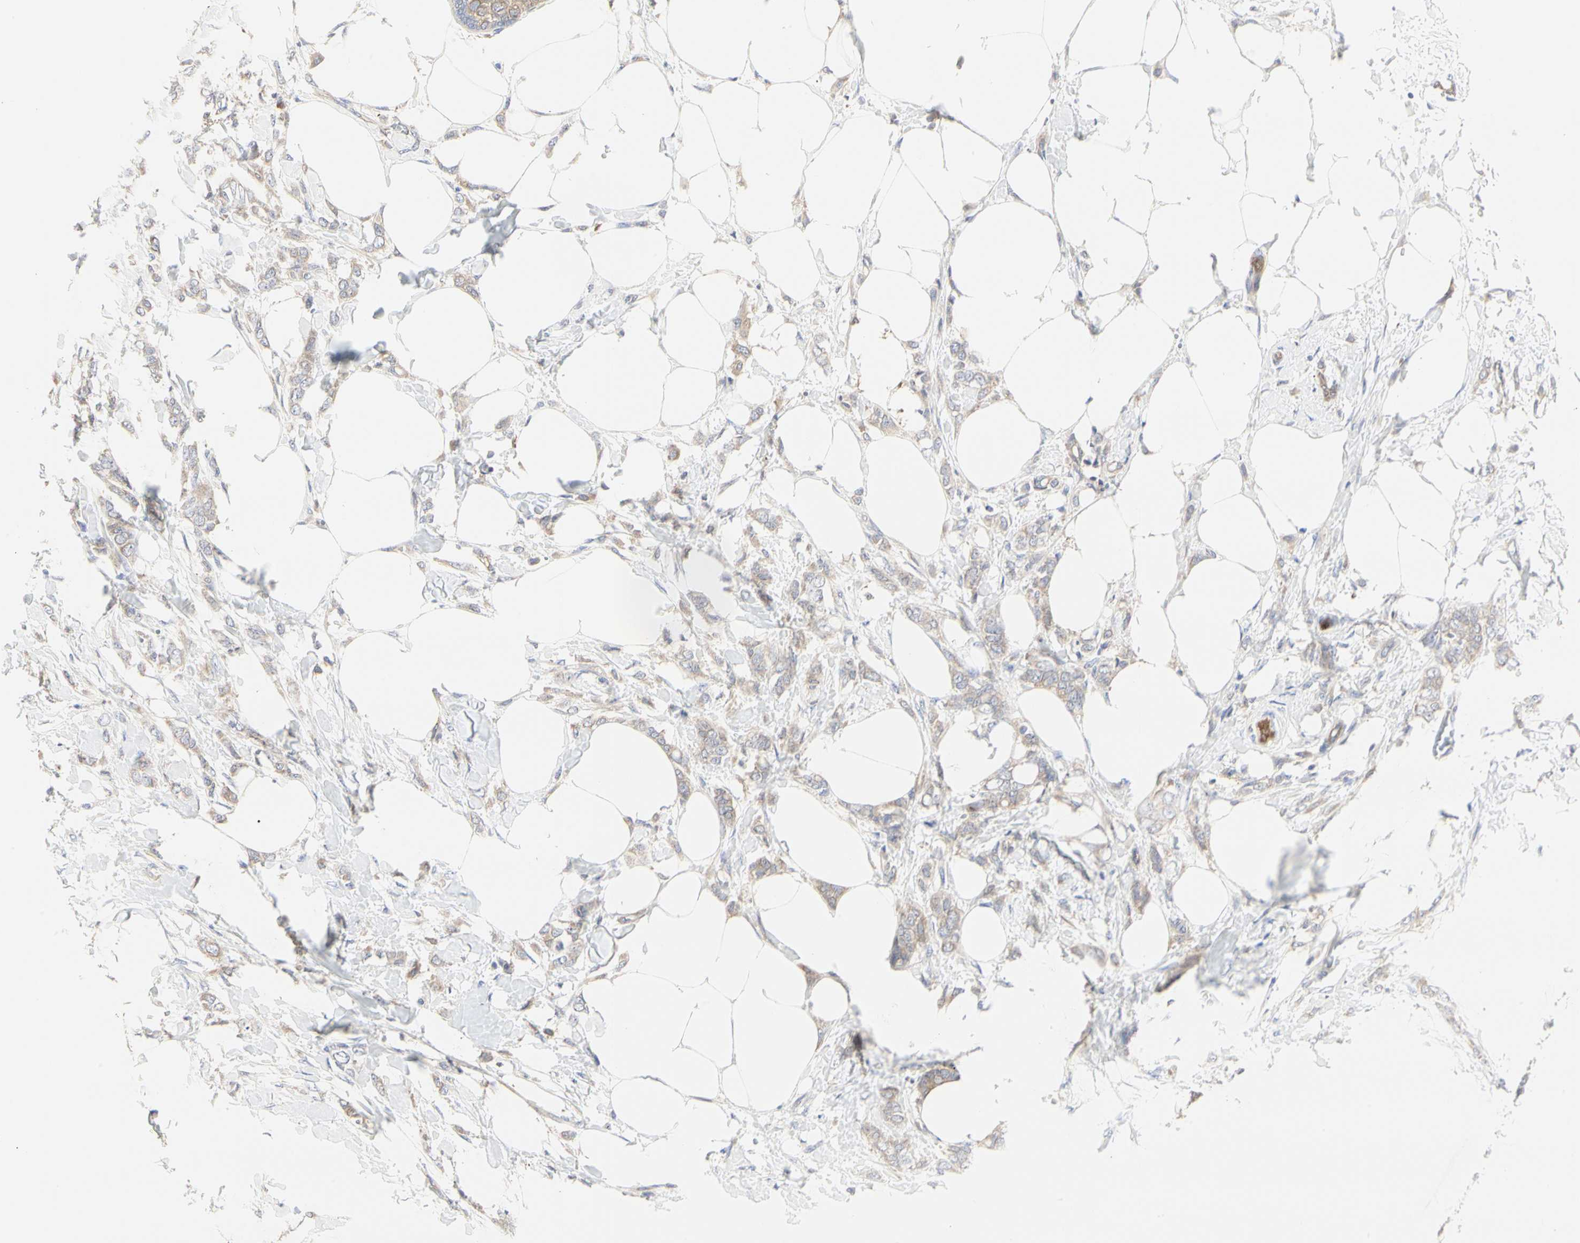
{"staining": {"intensity": "weak", "quantity": ">75%", "location": "cytoplasmic/membranous"}, "tissue": "breast cancer", "cell_type": "Tumor cells", "image_type": "cancer", "snomed": [{"axis": "morphology", "description": "Lobular carcinoma, in situ"}, {"axis": "morphology", "description": "Lobular carcinoma"}, {"axis": "topography", "description": "Breast"}], "caption": "This is a histology image of immunohistochemistry (IHC) staining of lobular carcinoma in situ (breast), which shows weak staining in the cytoplasmic/membranous of tumor cells.", "gene": "C3orf52", "patient": {"sex": "female", "age": 41}}